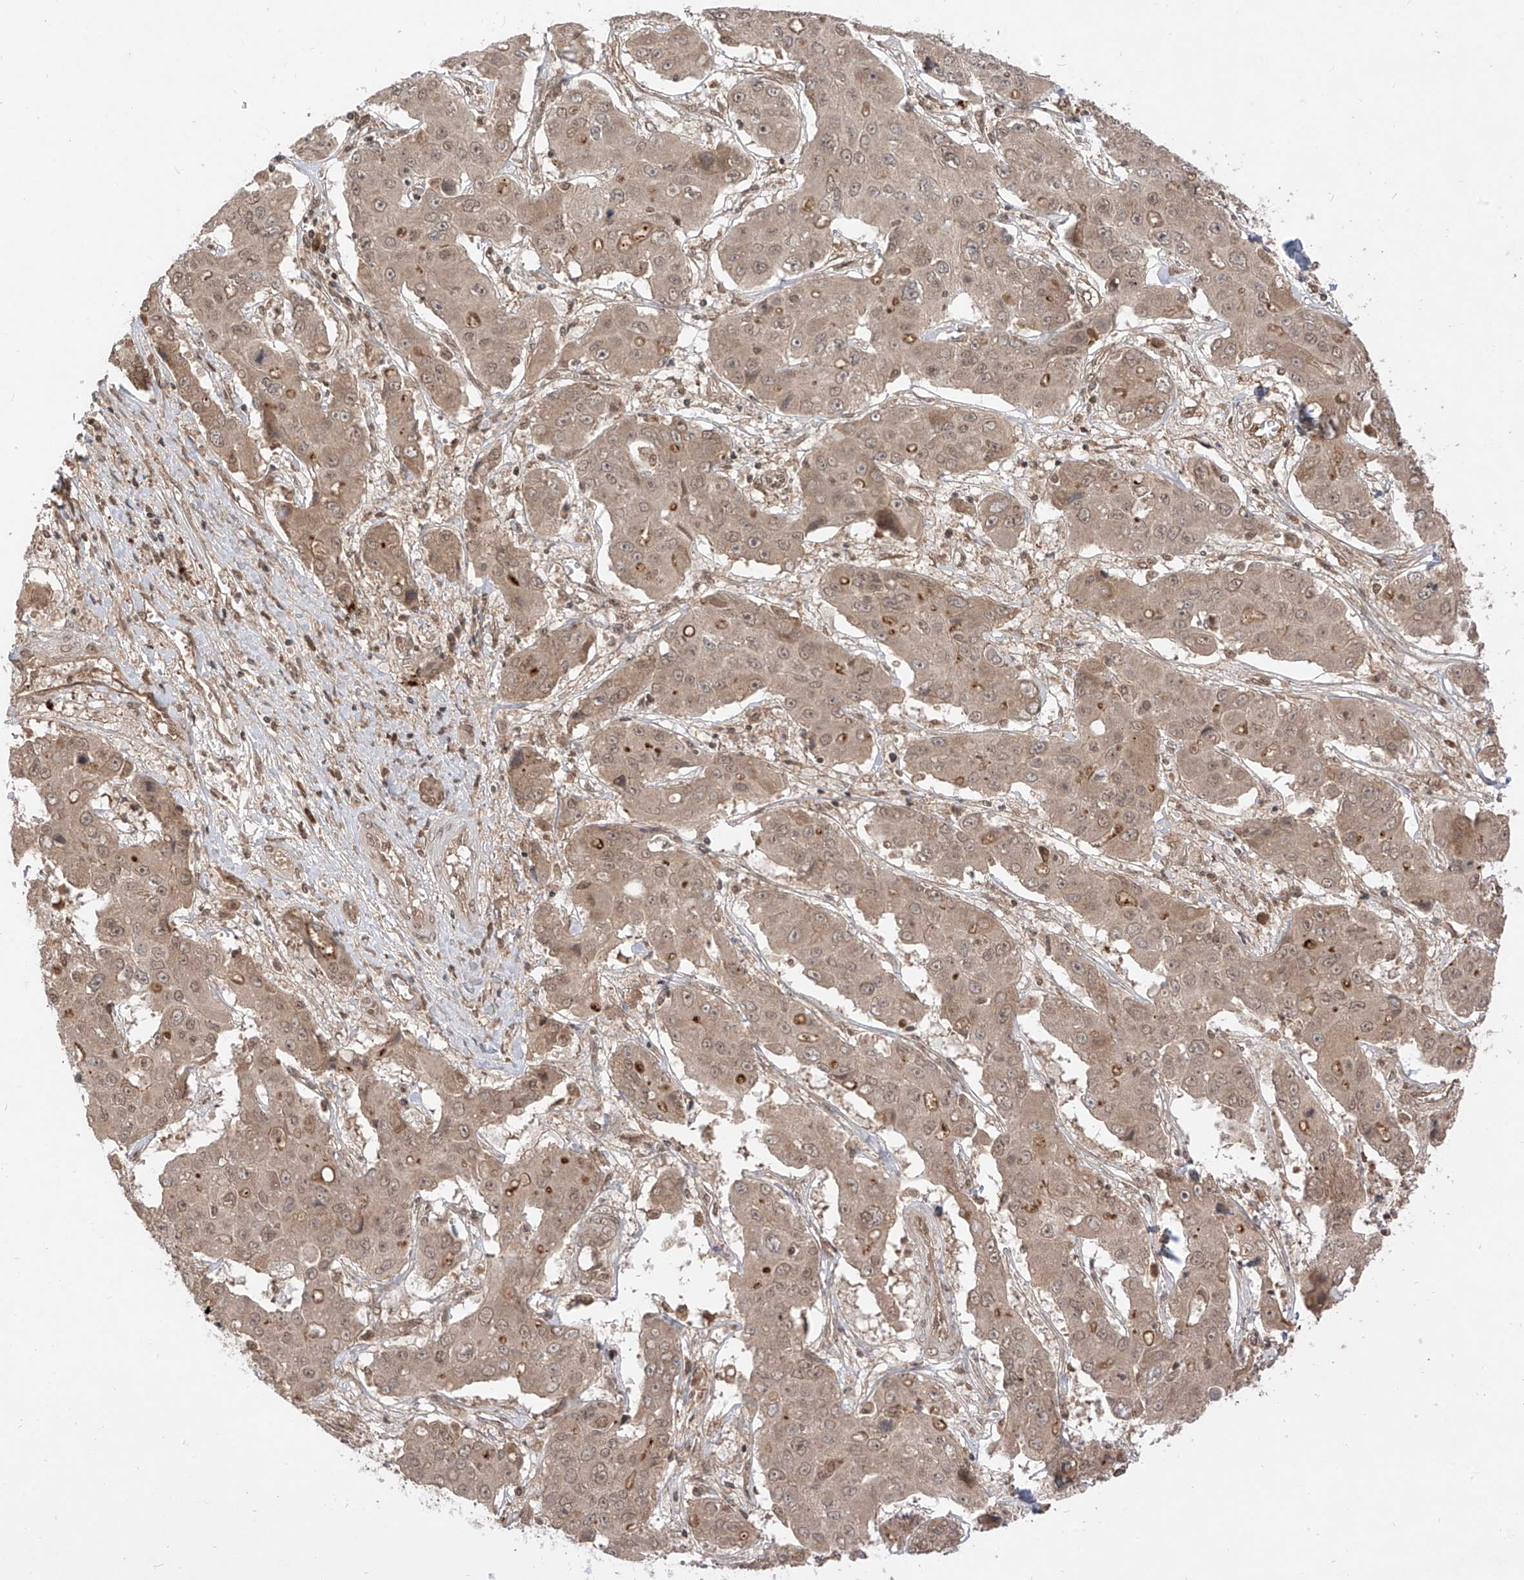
{"staining": {"intensity": "weak", "quantity": ">75%", "location": "cytoplasmic/membranous,nuclear"}, "tissue": "liver cancer", "cell_type": "Tumor cells", "image_type": "cancer", "snomed": [{"axis": "morphology", "description": "Cholangiocarcinoma"}, {"axis": "topography", "description": "Liver"}], "caption": "DAB (3,3'-diaminobenzidine) immunohistochemical staining of human liver cancer shows weak cytoplasmic/membranous and nuclear protein expression in approximately >75% of tumor cells.", "gene": "LCOR", "patient": {"sex": "male", "age": 67}}